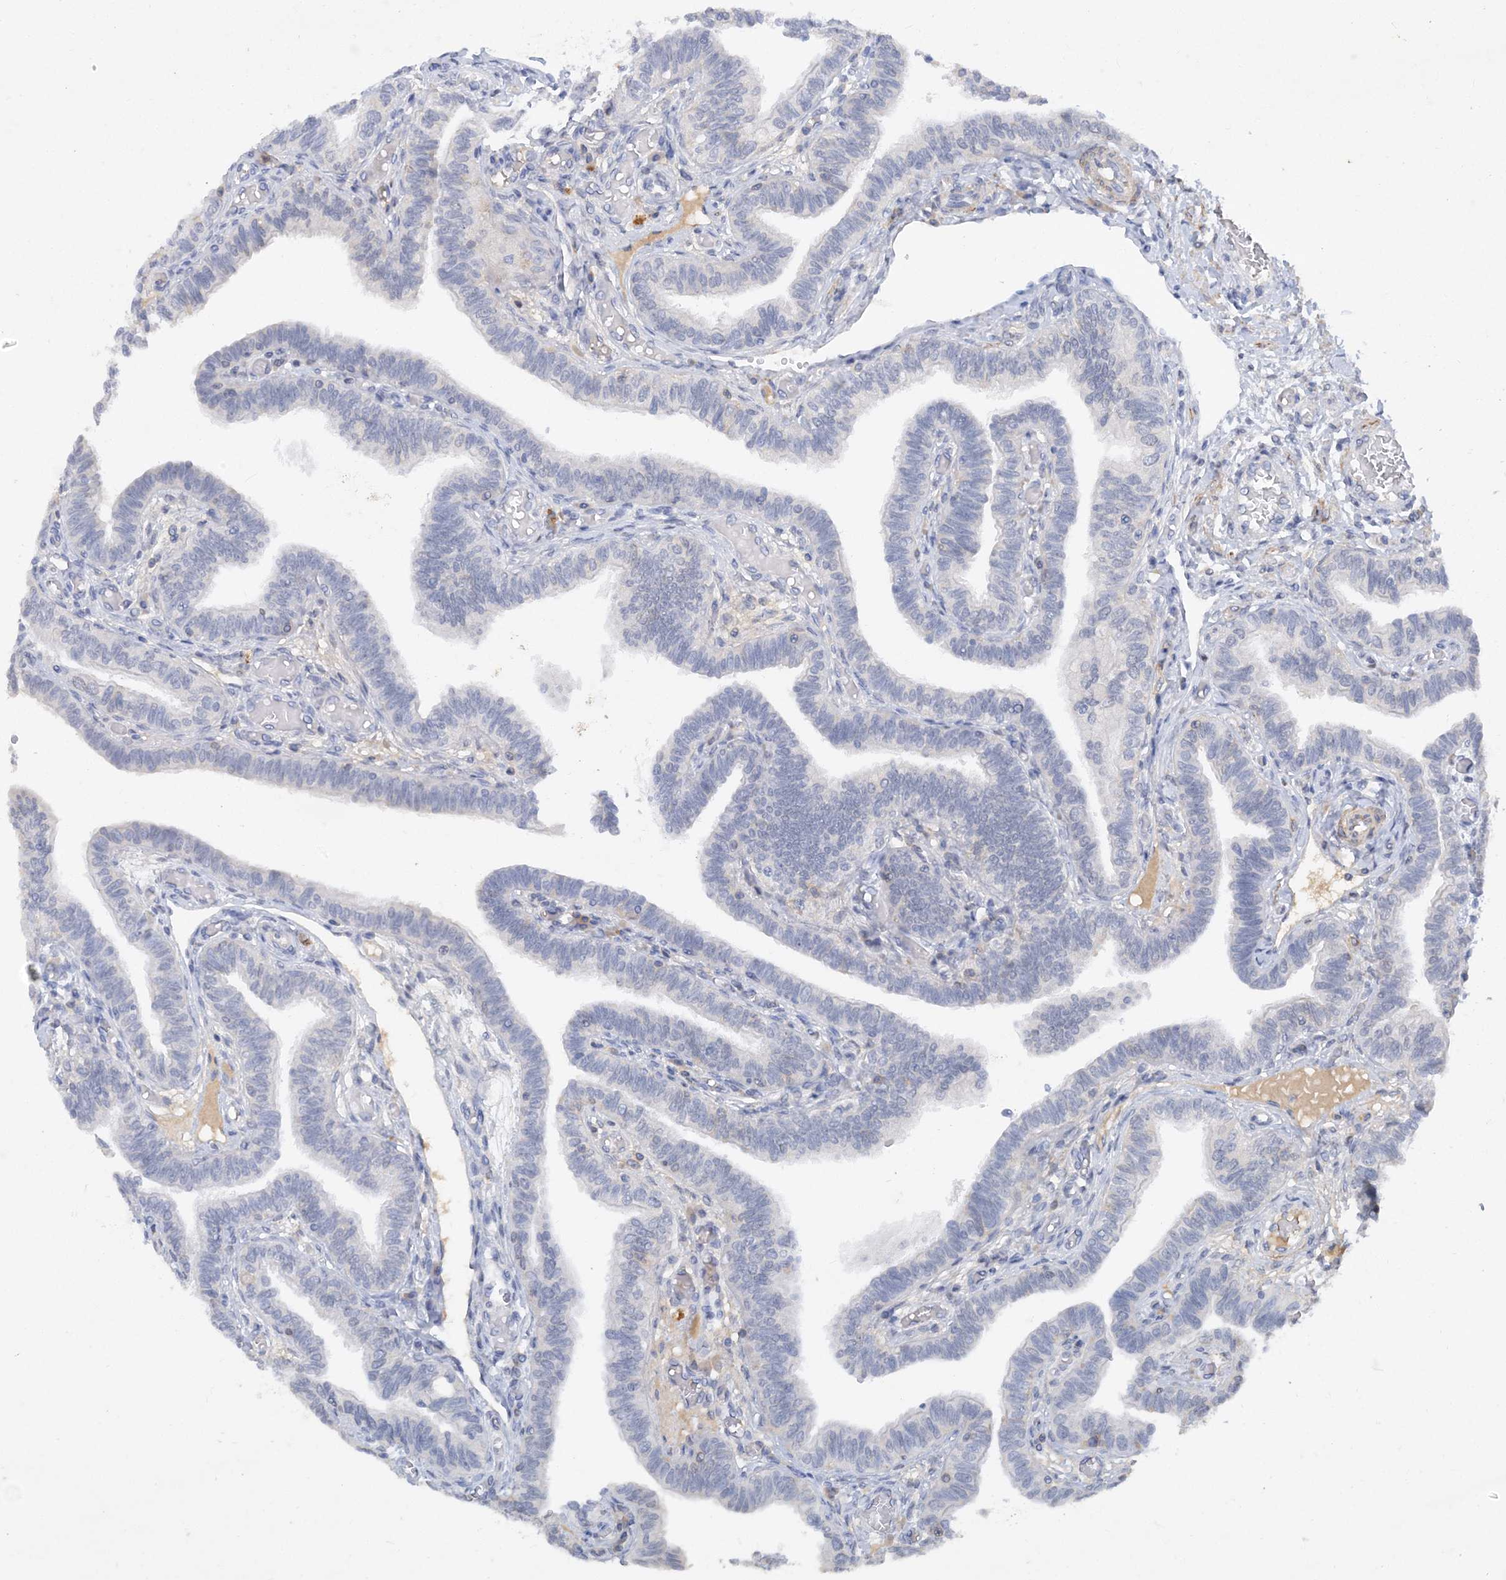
{"staining": {"intensity": "negative", "quantity": "none", "location": "none"}, "tissue": "fallopian tube", "cell_type": "Glandular cells", "image_type": "normal", "snomed": [{"axis": "morphology", "description": "Normal tissue, NOS"}, {"axis": "topography", "description": "Fallopian tube"}], "caption": "Immunohistochemistry (IHC) image of normal human fallopian tube stained for a protein (brown), which demonstrates no positivity in glandular cells.", "gene": "C11orf58", "patient": {"sex": "female", "age": 39}}